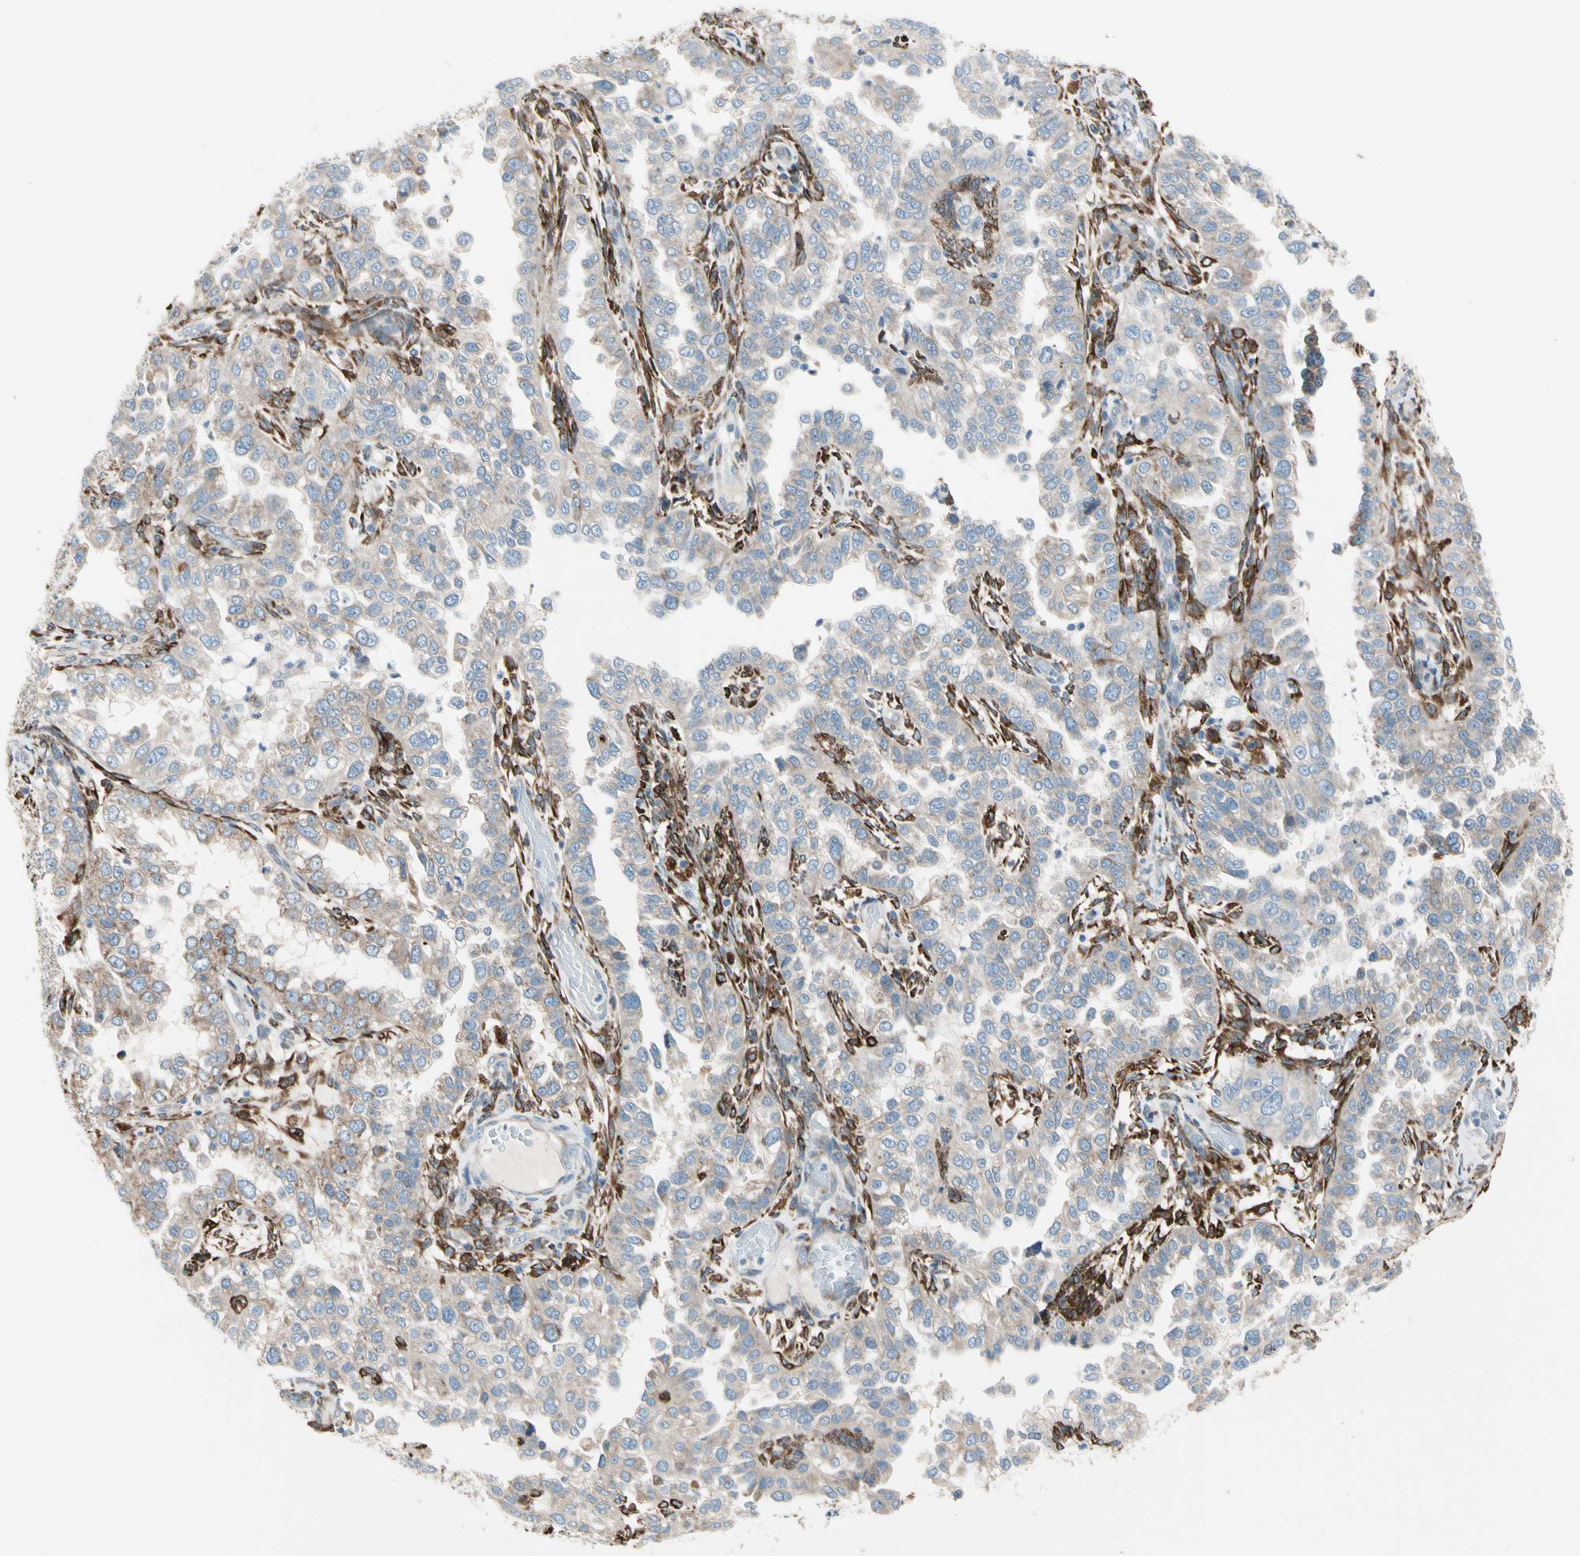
{"staining": {"intensity": "weak", "quantity": ">75%", "location": "cytoplasmic/membranous"}, "tissue": "endometrial cancer", "cell_type": "Tumor cells", "image_type": "cancer", "snomed": [{"axis": "morphology", "description": "Adenocarcinoma, NOS"}, {"axis": "topography", "description": "Endometrium"}], "caption": "Adenocarcinoma (endometrial) tissue exhibits weak cytoplasmic/membranous expression in approximately >75% of tumor cells", "gene": "LRPAP1", "patient": {"sex": "female", "age": 85}}